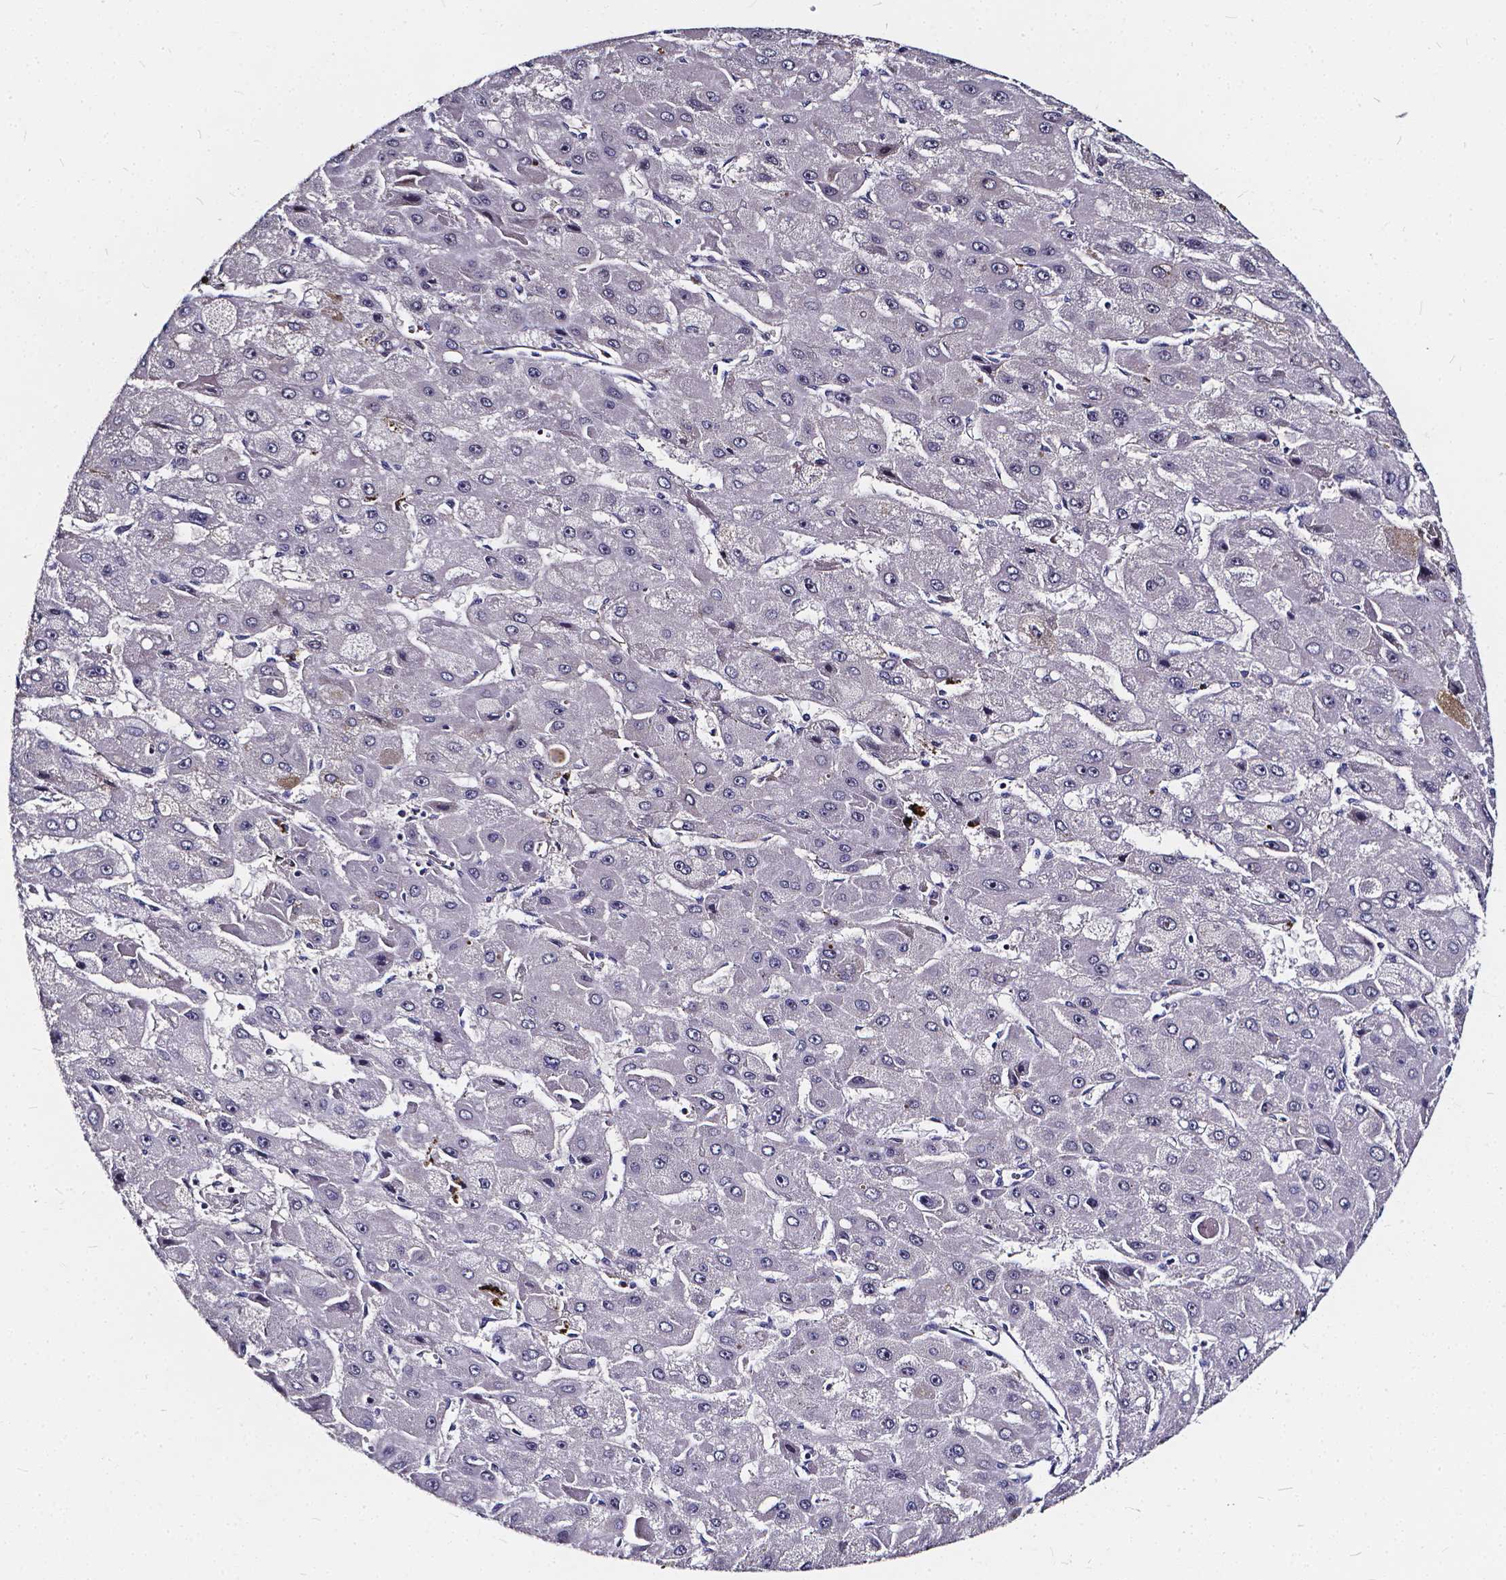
{"staining": {"intensity": "negative", "quantity": "none", "location": "none"}, "tissue": "liver cancer", "cell_type": "Tumor cells", "image_type": "cancer", "snomed": [{"axis": "morphology", "description": "Carcinoma, Hepatocellular, NOS"}, {"axis": "topography", "description": "Liver"}], "caption": "IHC of liver cancer (hepatocellular carcinoma) shows no staining in tumor cells.", "gene": "SOWAHA", "patient": {"sex": "female", "age": 25}}